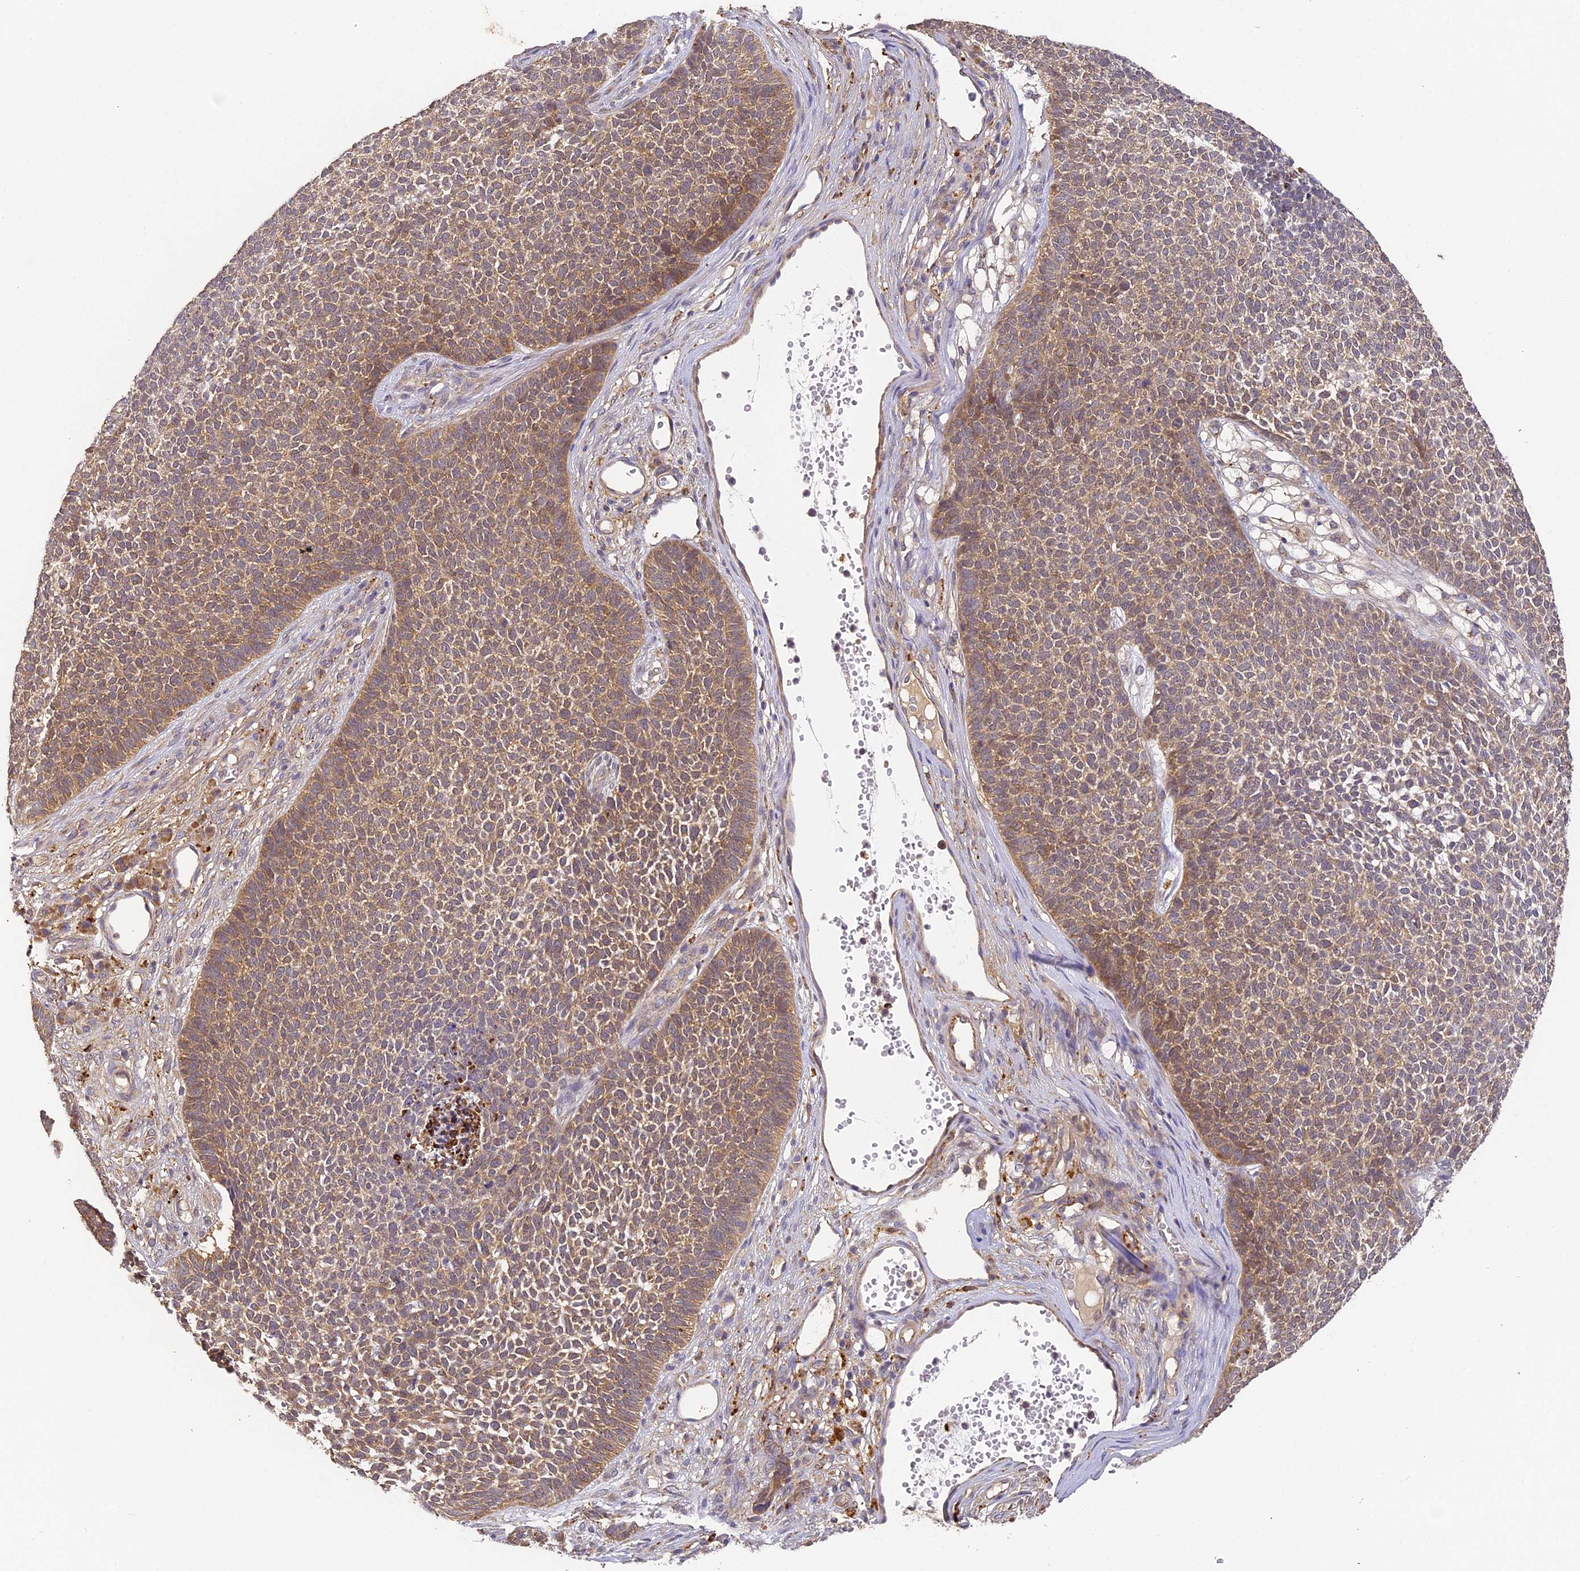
{"staining": {"intensity": "moderate", "quantity": ">75%", "location": "cytoplasmic/membranous"}, "tissue": "skin cancer", "cell_type": "Tumor cells", "image_type": "cancer", "snomed": [{"axis": "morphology", "description": "Basal cell carcinoma"}, {"axis": "topography", "description": "Skin"}], "caption": "Skin cancer (basal cell carcinoma) stained with a brown dye demonstrates moderate cytoplasmic/membranous positive positivity in approximately >75% of tumor cells.", "gene": "YAE1", "patient": {"sex": "female", "age": 84}}